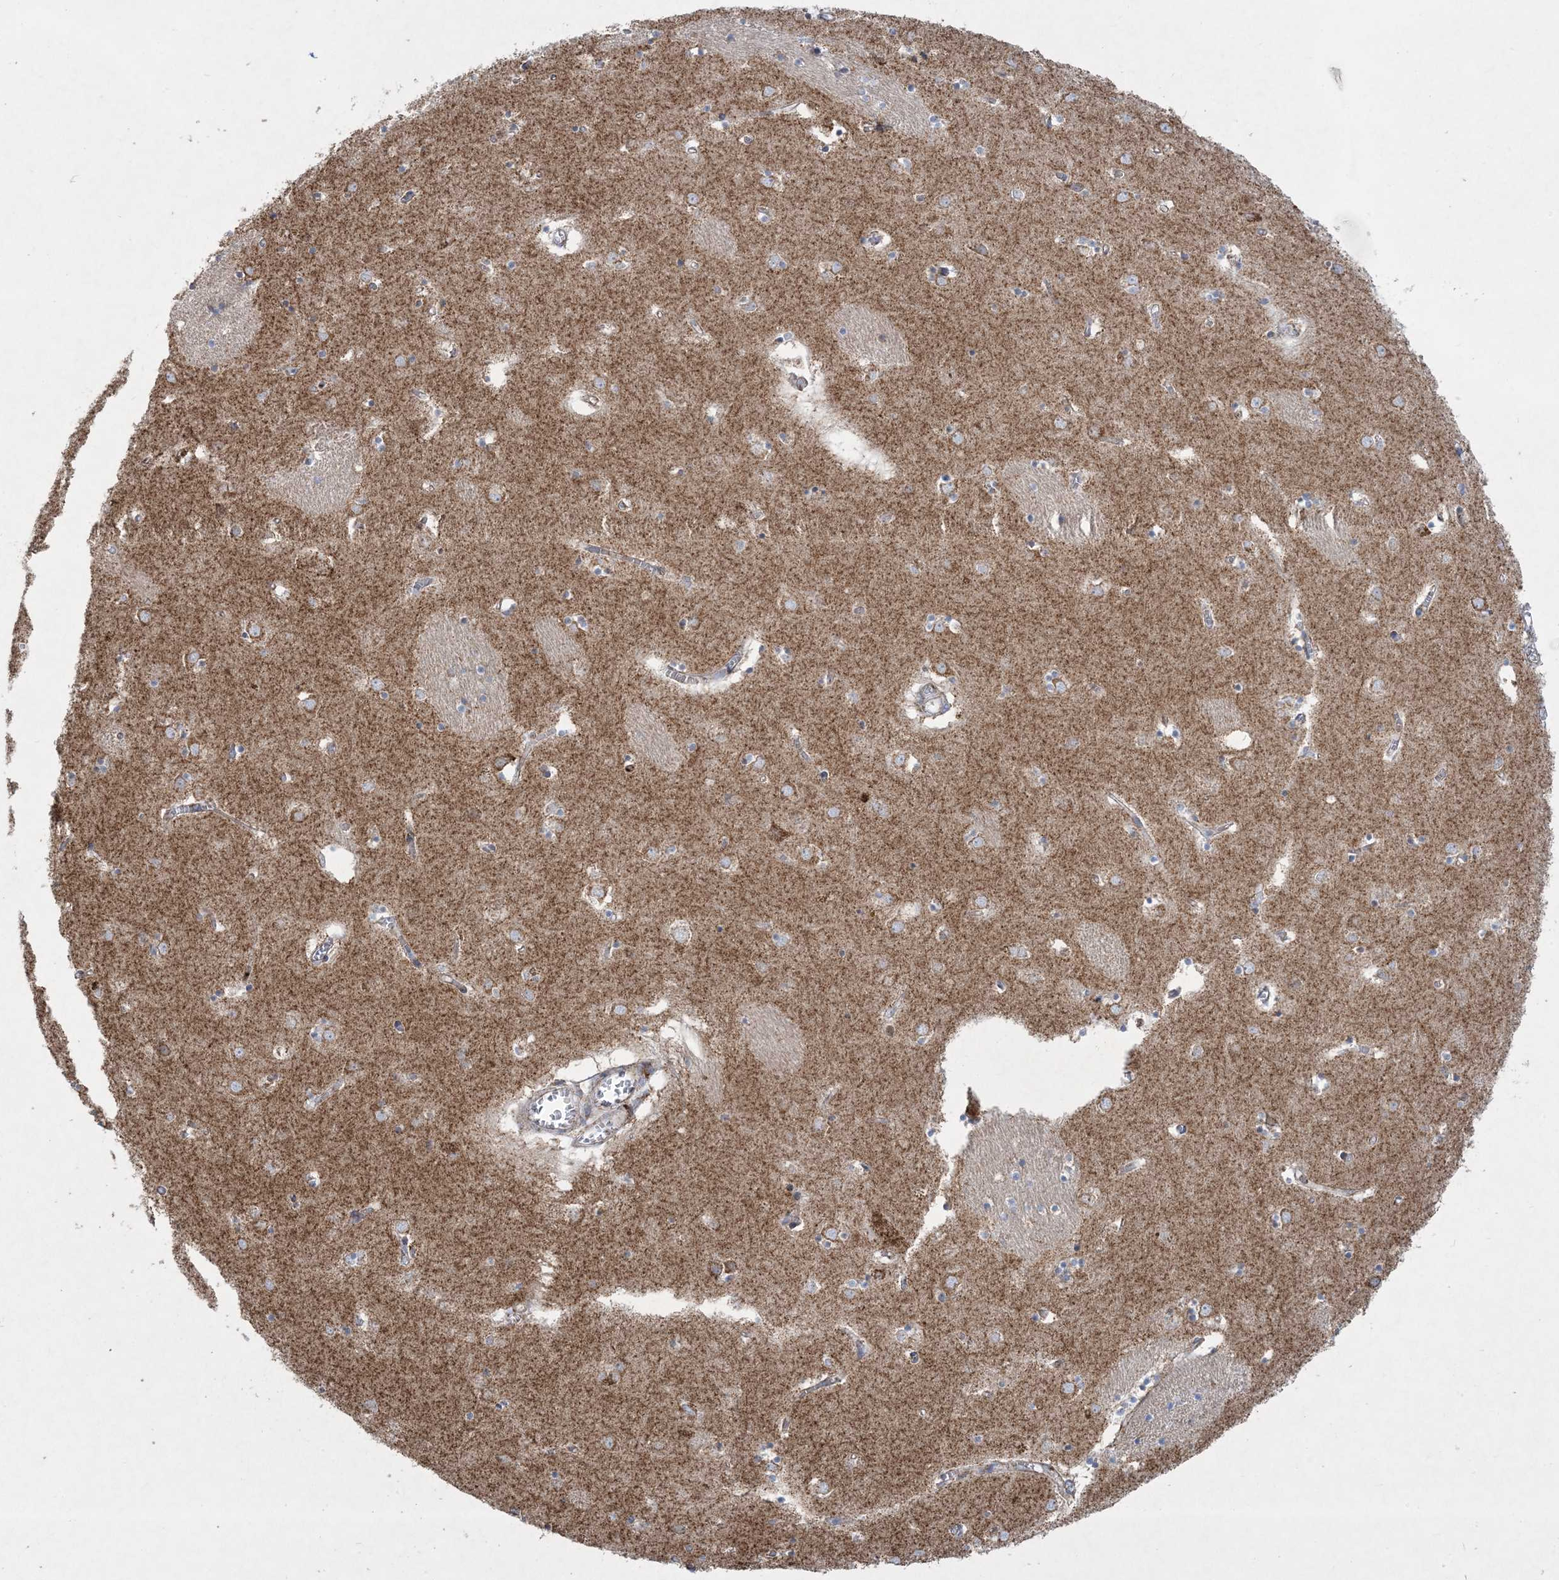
{"staining": {"intensity": "moderate", "quantity": "<25%", "location": "cytoplasmic/membranous"}, "tissue": "caudate", "cell_type": "Glial cells", "image_type": "normal", "snomed": [{"axis": "morphology", "description": "Normal tissue, NOS"}, {"axis": "topography", "description": "Lateral ventricle wall"}], "caption": "Moderate cytoplasmic/membranous protein positivity is present in about <25% of glial cells in caudate. (IHC, brightfield microscopy, high magnification).", "gene": "BEND4", "patient": {"sex": "male", "age": 70}}